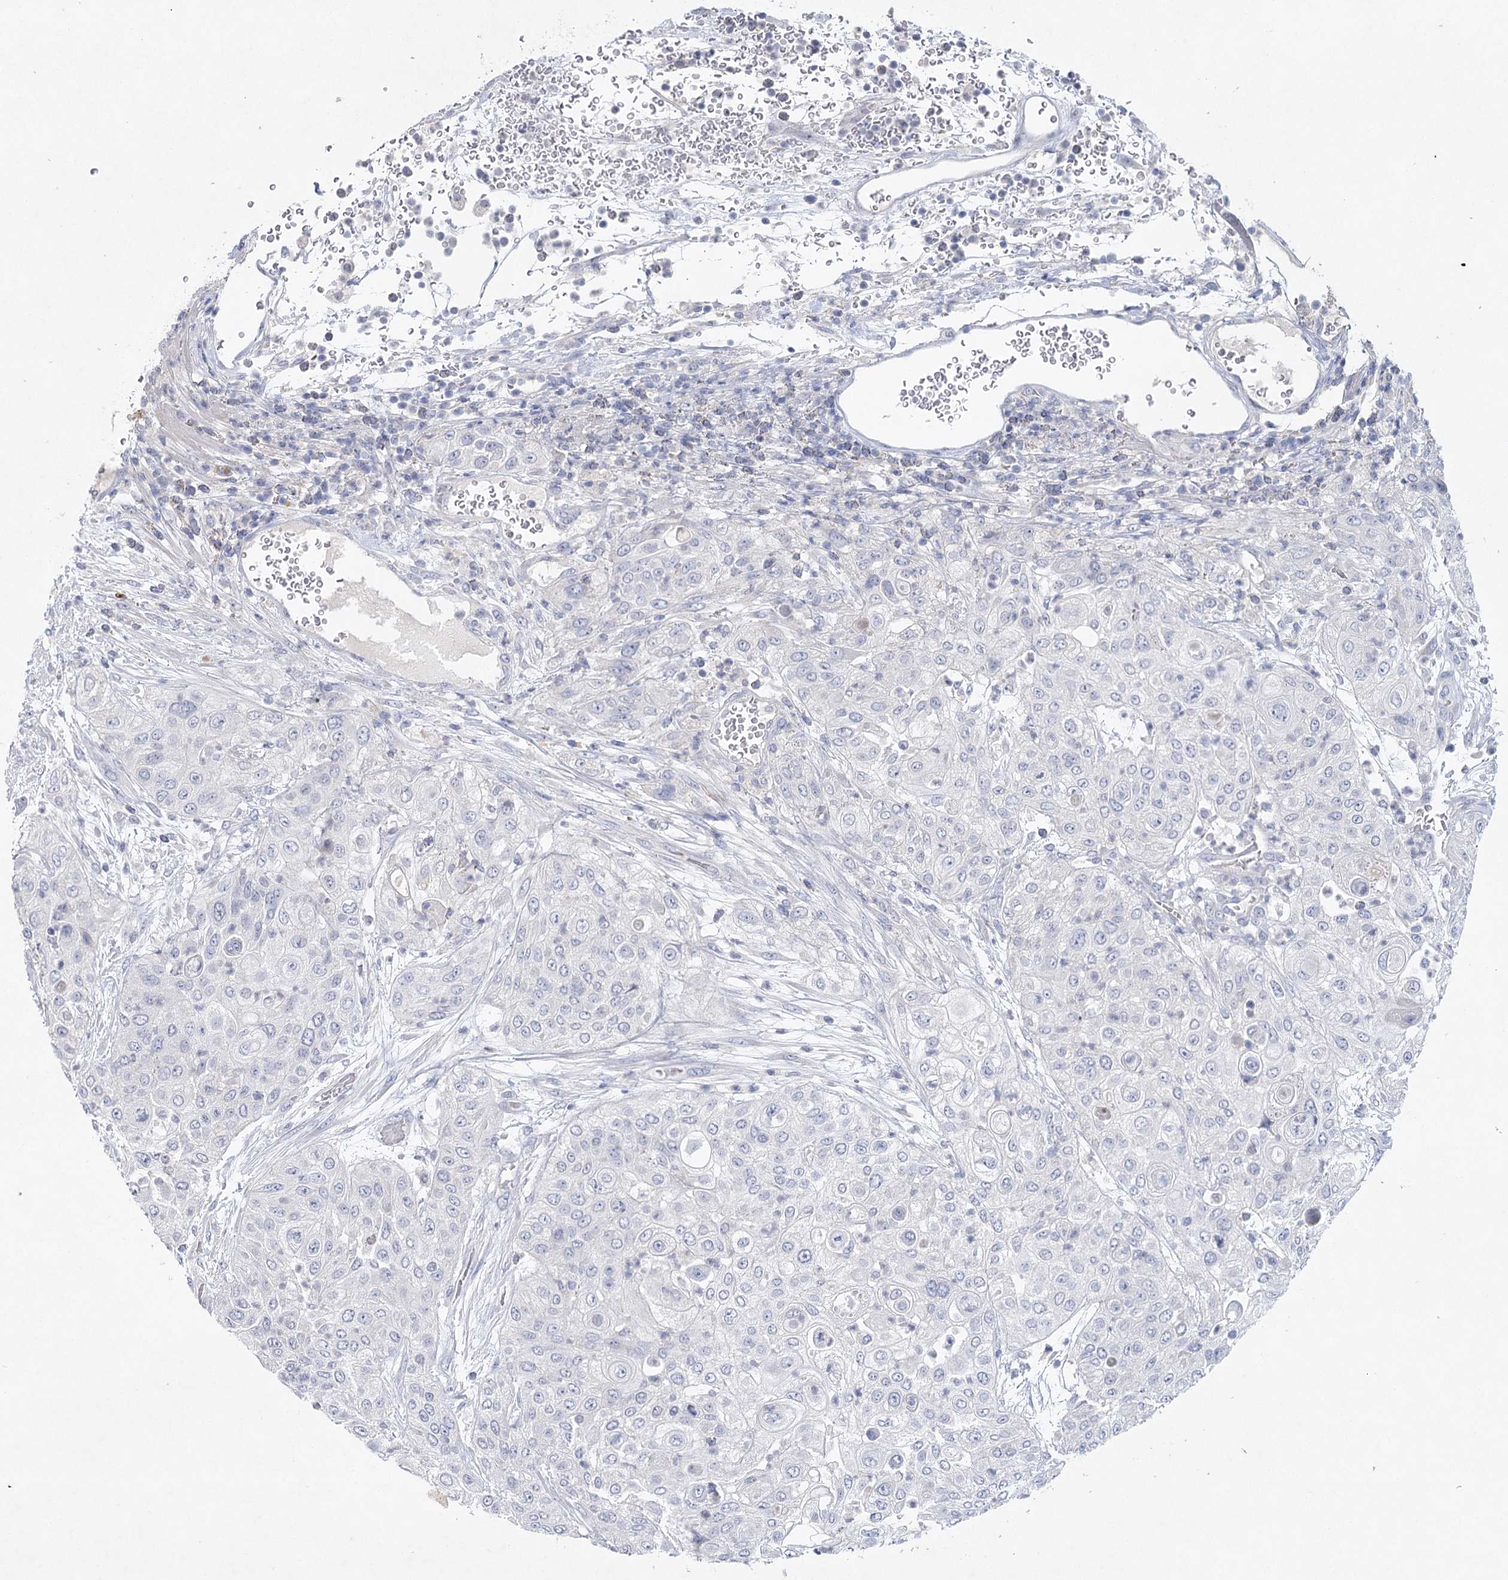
{"staining": {"intensity": "negative", "quantity": "none", "location": "none"}, "tissue": "urothelial cancer", "cell_type": "Tumor cells", "image_type": "cancer", "snomed": [{"axis": "morphology", "description": "Urothelial carcinoma, High grade"}, {"axis": "topography", "description": "Urinary bladder"}], "caption": "High-grade urothelial carcinoma was stained to show a protein in brown. There is no significant staining in tumor cells.", "gene": "MAP3K13", "patient": {"sex": "female", "age": 79}}